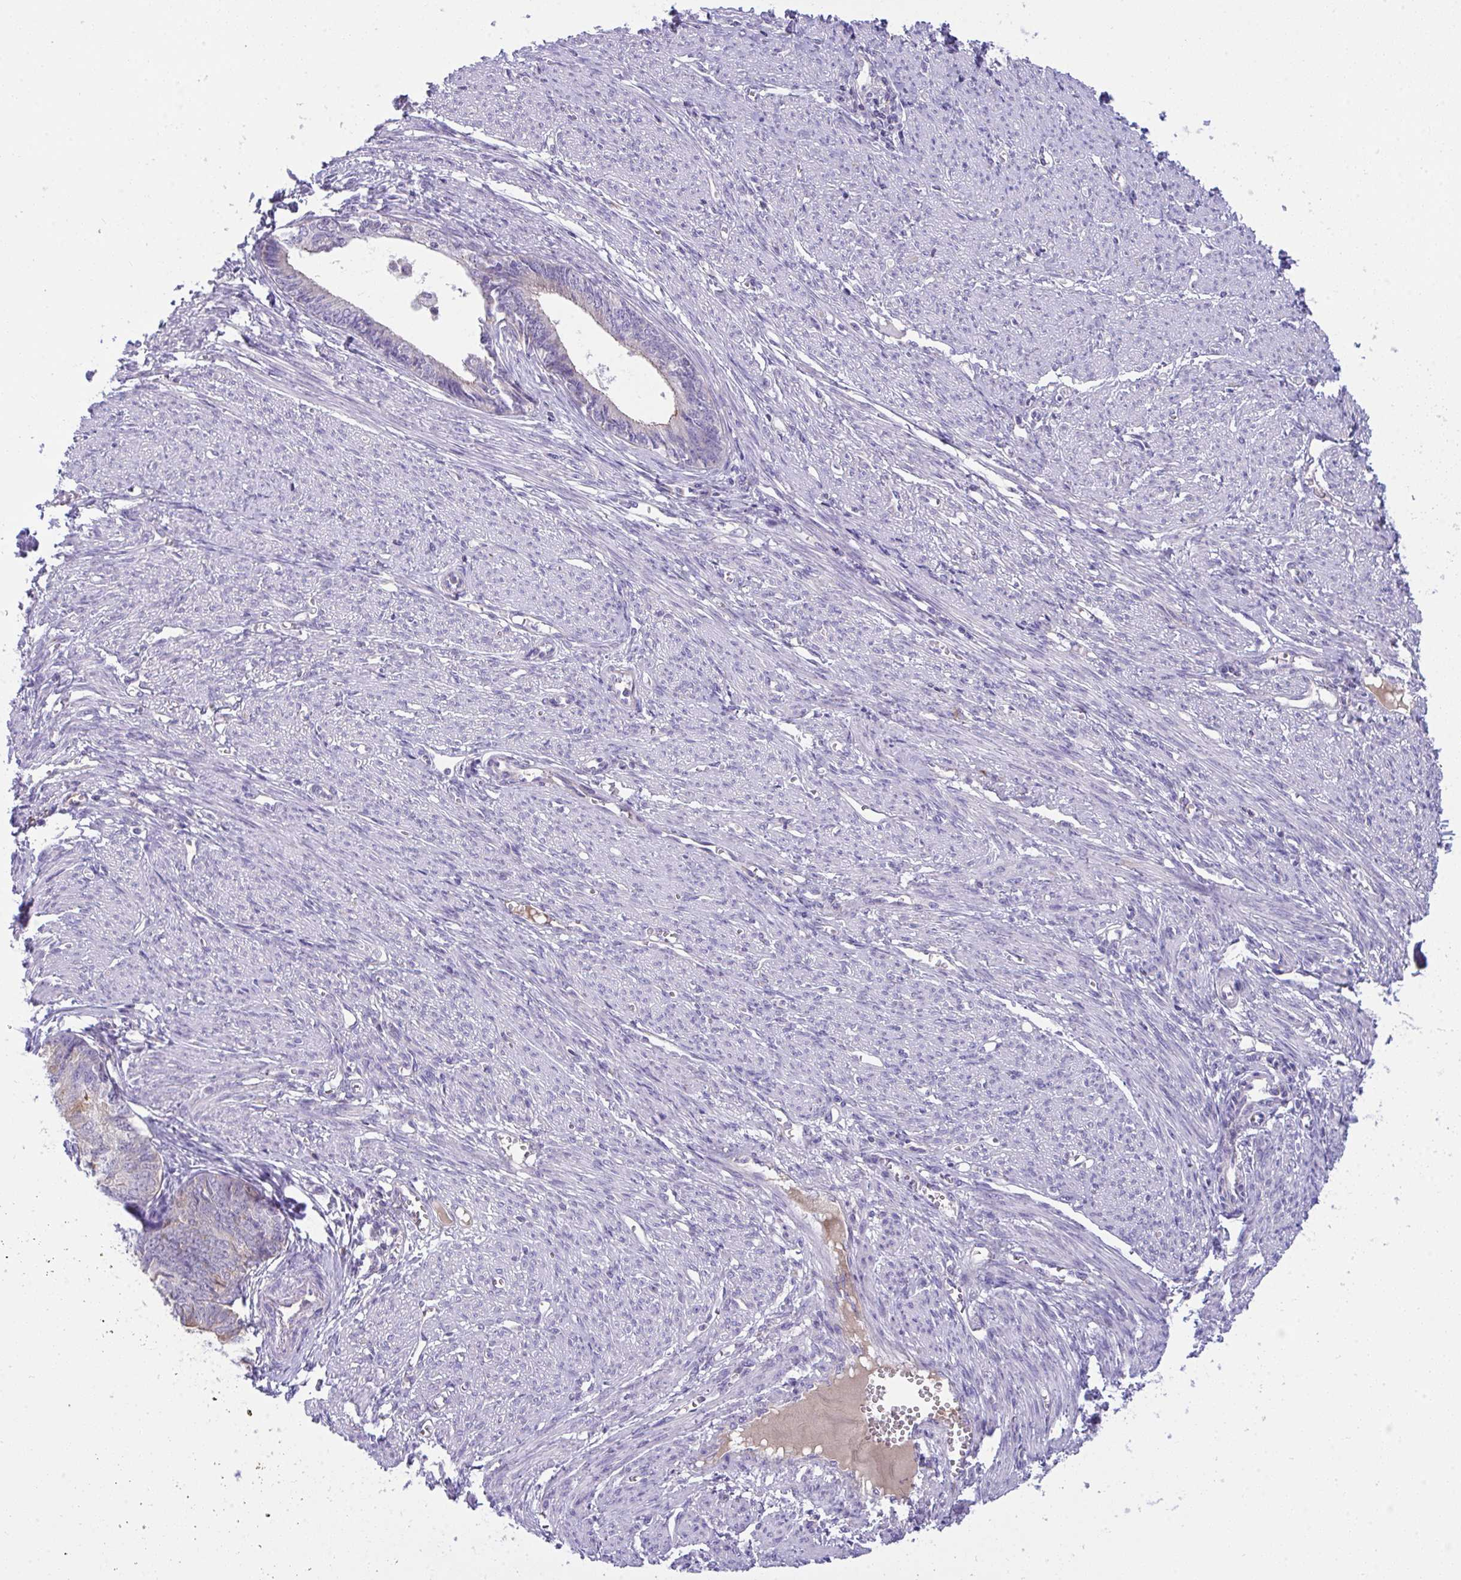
{"staining": {"intensity": "weak", "quantity": "25%-75%", "location": "cytoplasmic/membranous"}, "tissue": "endometrial cancer", "cell_type": "Tumor cells", "image_type": "cancer", "snomed": [{"axis": "morphology", "description": "Adenocarcinoma, NOS"}, {"axis": "topography", "description": "Endometrium"}], "caption": "Endometrial adenocarcinoma stained with IHC exhibits weak cytoplasmic/membranous positivity in approximately 25%-75% of tumor cells.", "gene": "PLA2G12B", "patient": {"sex": "female", "age": 68}}